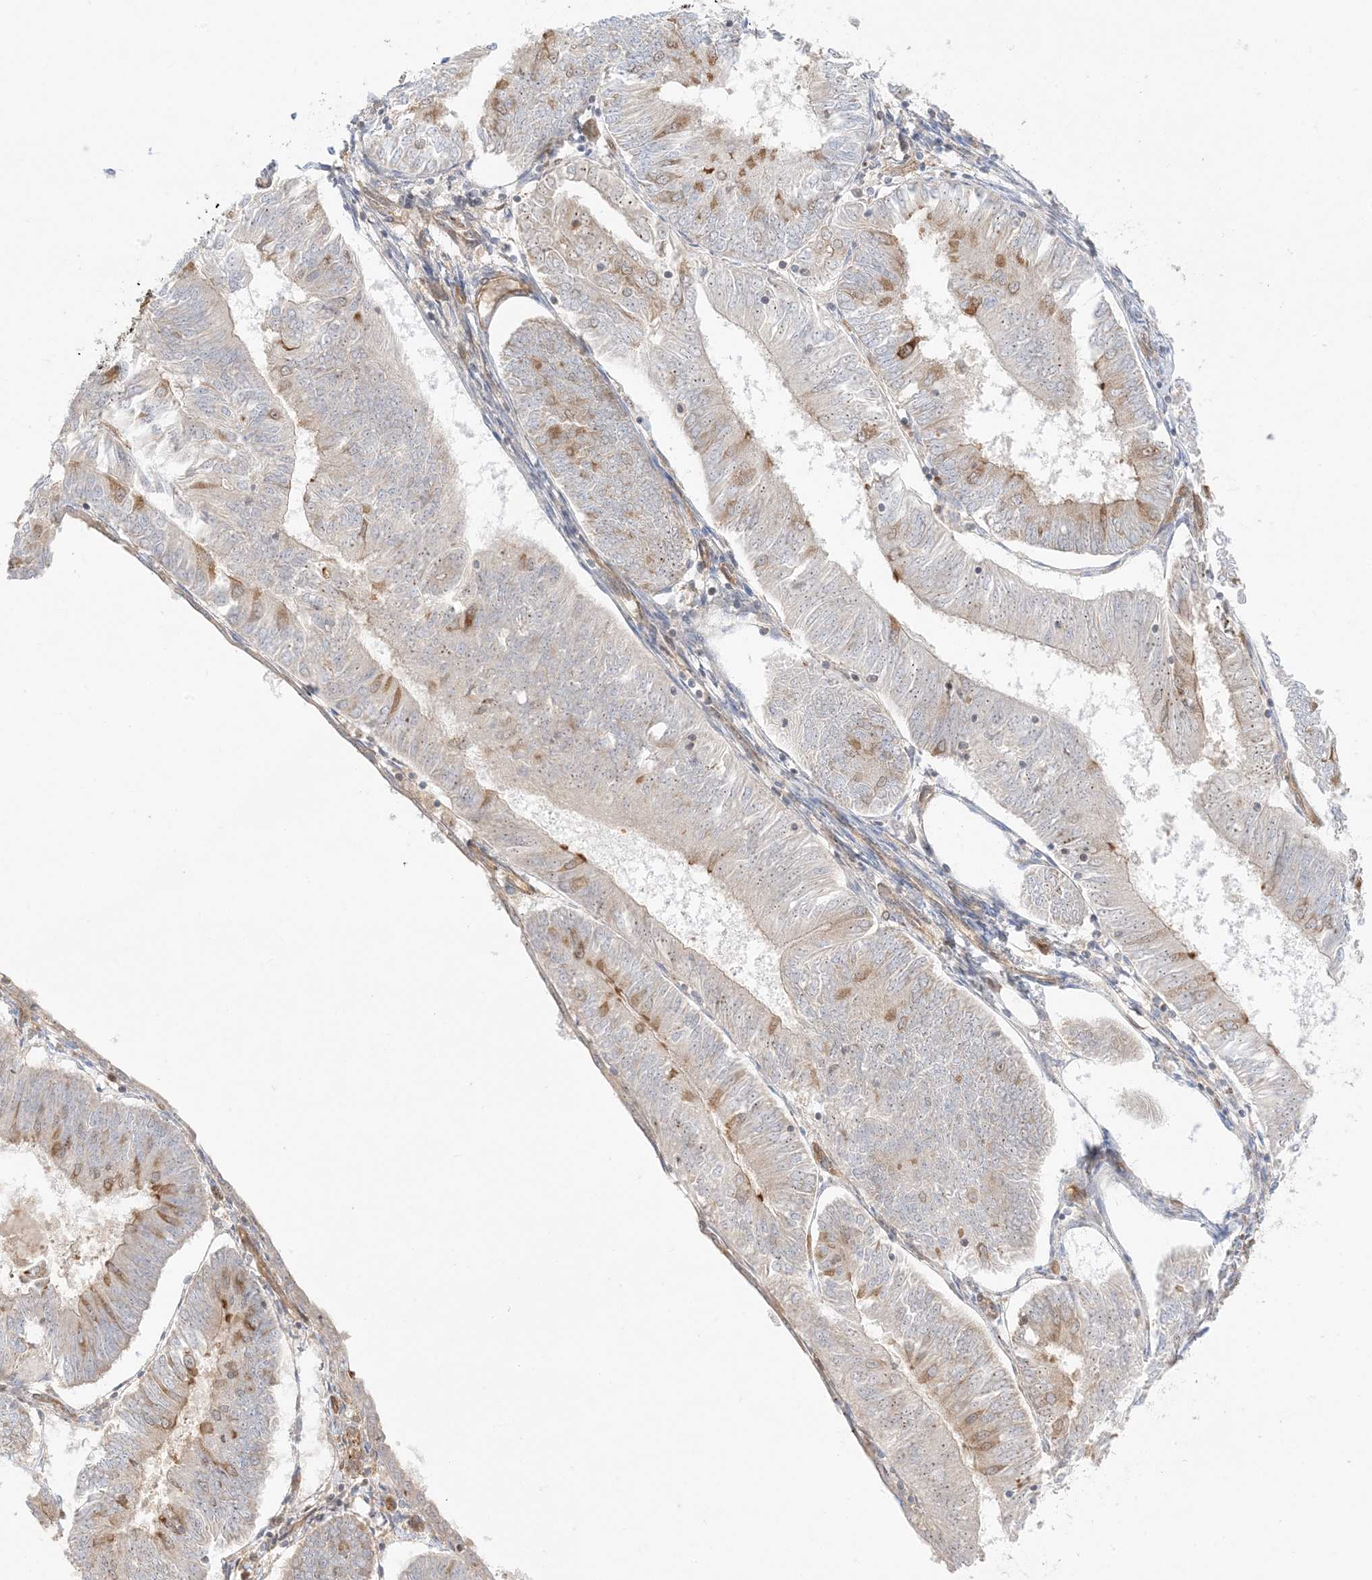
{"staining": {"intensity": "negative", "quantity": "none", "location": "none"}, "tissue": "endometrial cancer", "cell_type": "Tumor cells", "image_type": "cancer", "snomed": [{"axis": "morphology", "description": "Adenocarcinoma, NOS"}, {"axis": "topography", "description": "Endometrium"}], "caption": "An IHC micrograph of endometrial cancer is shown. There is no staining in tumor cells of endometrial cancer.", "gene": "UBAP2L", "patient": {"sex": "female", "age": 58}}